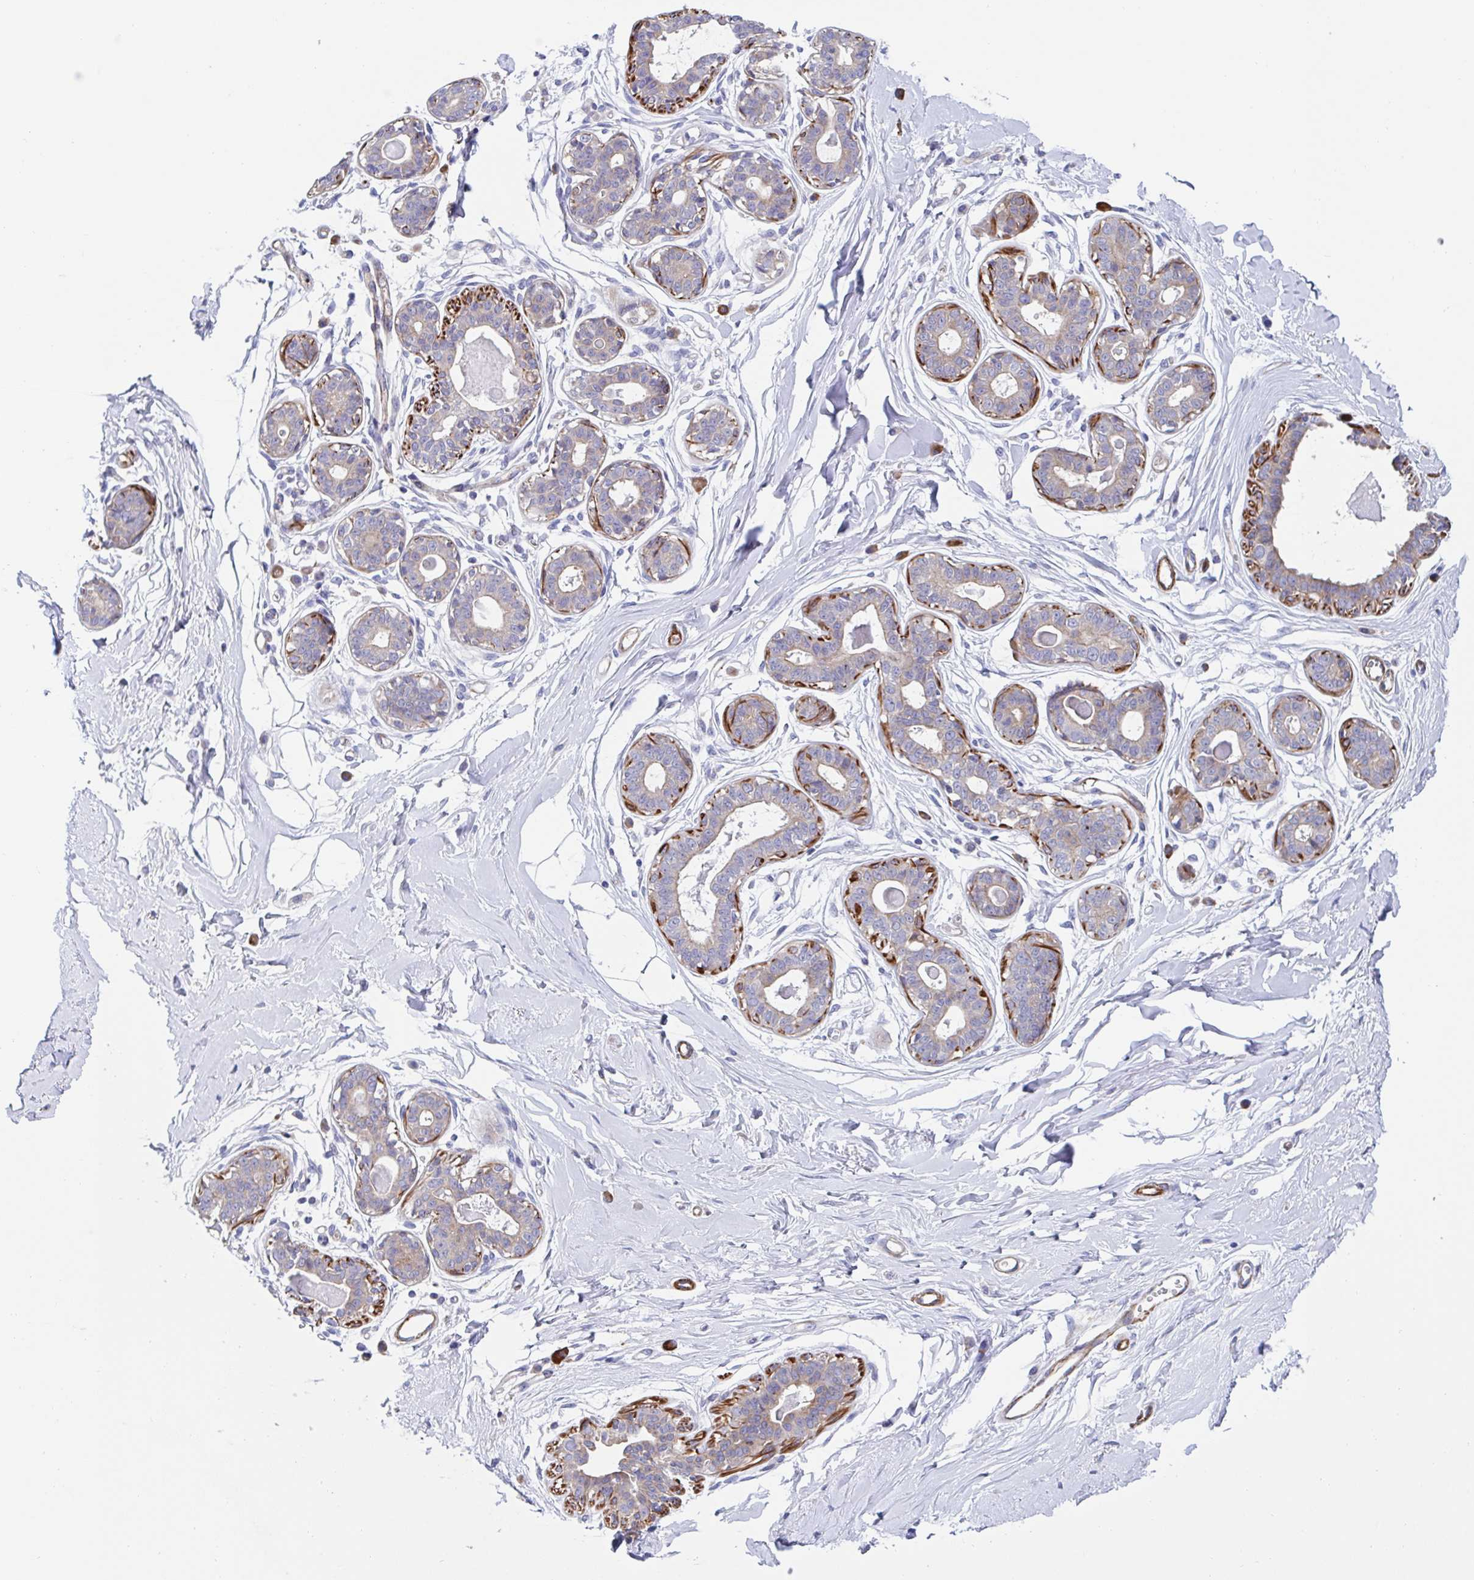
{"staining": {"intensity": "negative", "quantity": "none", "location": "none"}, "tissue": "breast", "cell_type": "Adipocytes", "image_type": "normal", "snomed": [{"axis": "morphology", "description": "Normal tissue, NOS"}, {"axis": "topography", "description": "Breast"}], "caption": "An immunohistochemistry histopathology image of benign breast is shown. There is no staining in adipocytes of breast.", "gene": "KLC3", "patient": {"sex": "female", "age": 45}}